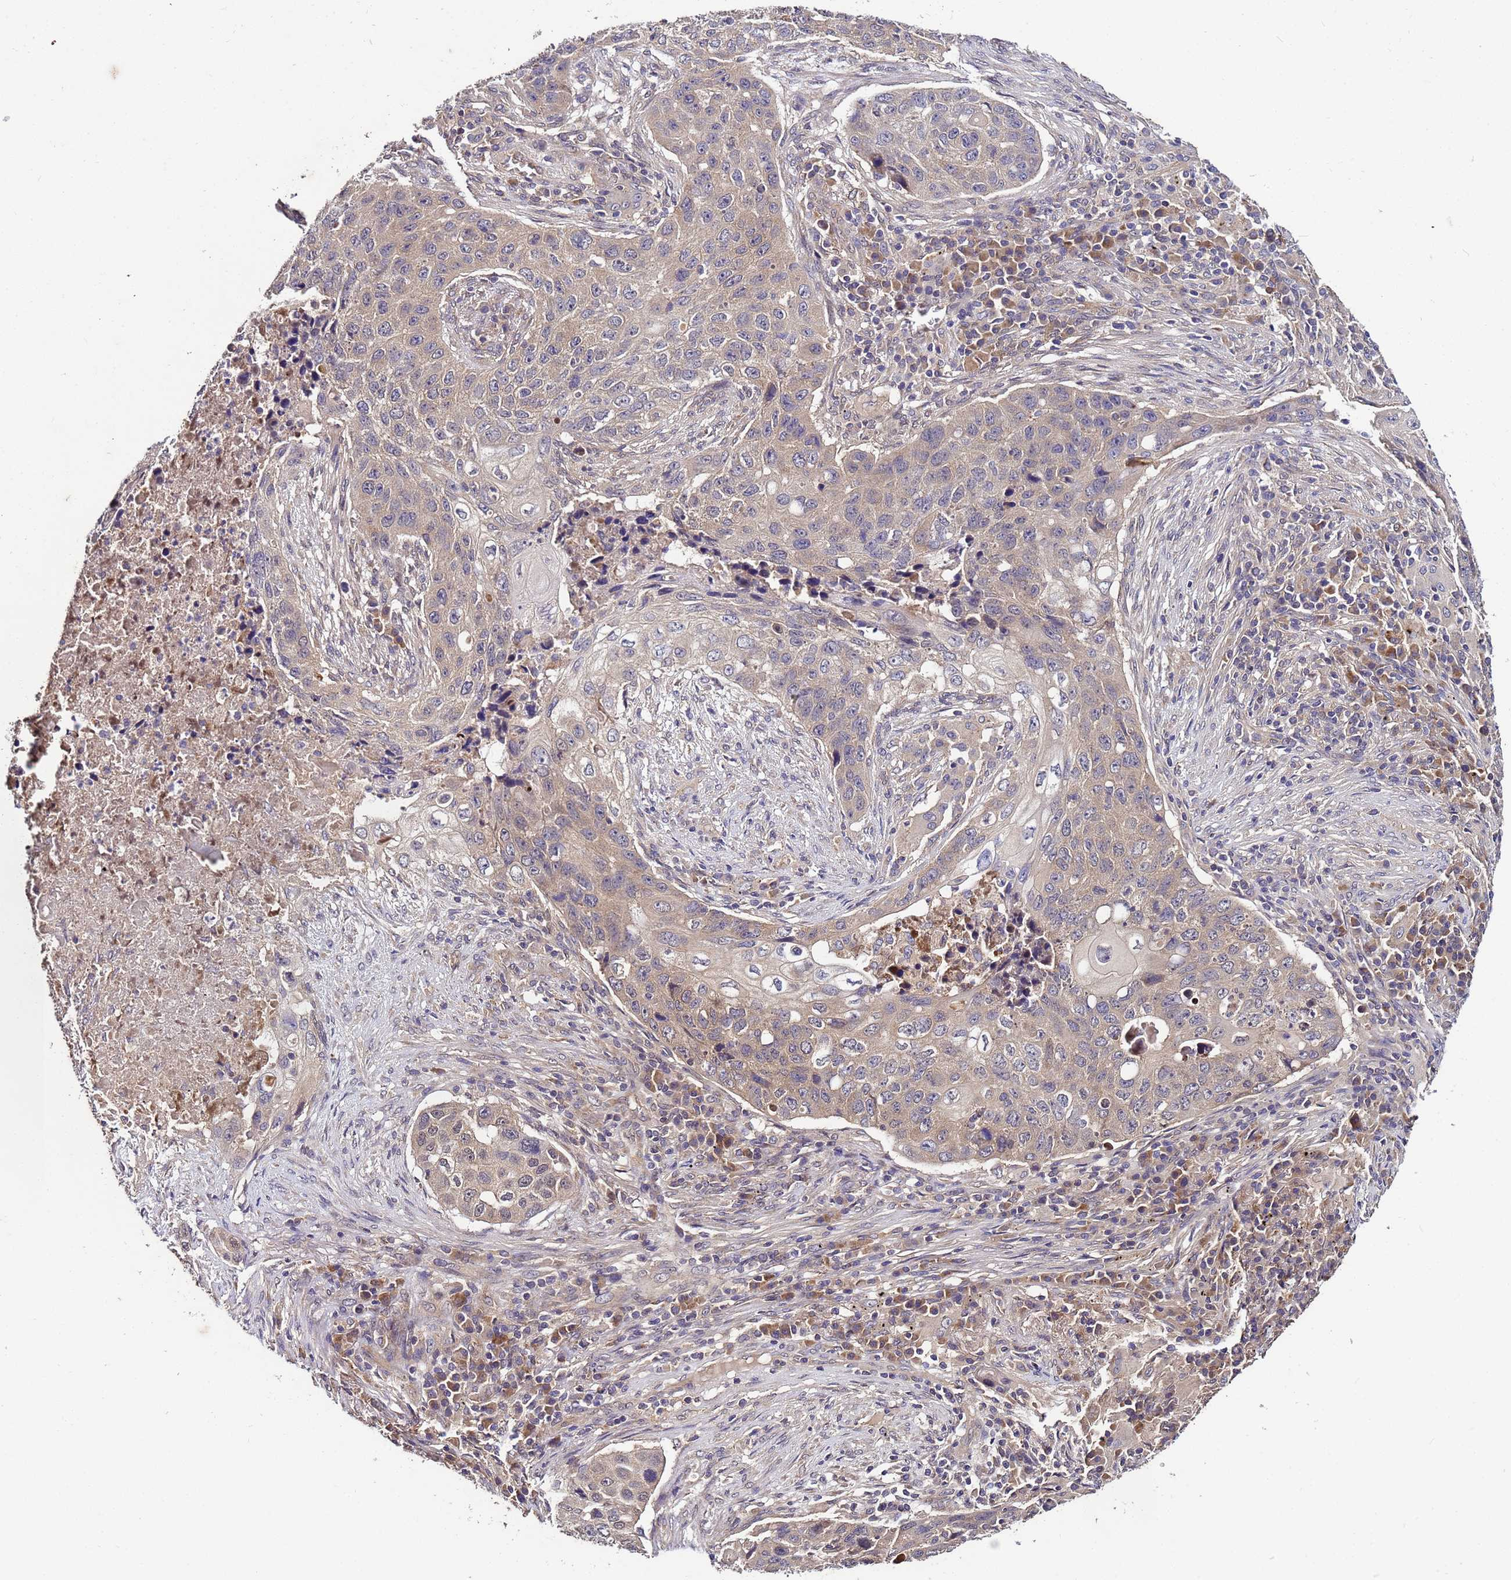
{"staining": {"intensity": "weak", "quantity": "<25%", "location": "cytoplasmic/membranous"}, "tissue": "lung cancer", "cell_type": "Tumor cells", "image_type": "cancer", "snomed": [{"axis": "morphology", "description": "Squamous cell carcinoma, NOS"}, {"axis": "topography", "description": "Lung"}], "caption": "An IHC photomicrograph of lung squamous cell carcinoma is shown. There is no staining in tumor cells of lung squamous cell carcinoma. (Stains: DAB IHC with hematoxylin counter stain, Microscopy: brightfield microscopy at high magnification).", "gene": "GSPT2", "patient": {"sex": "female", "age": 63}}